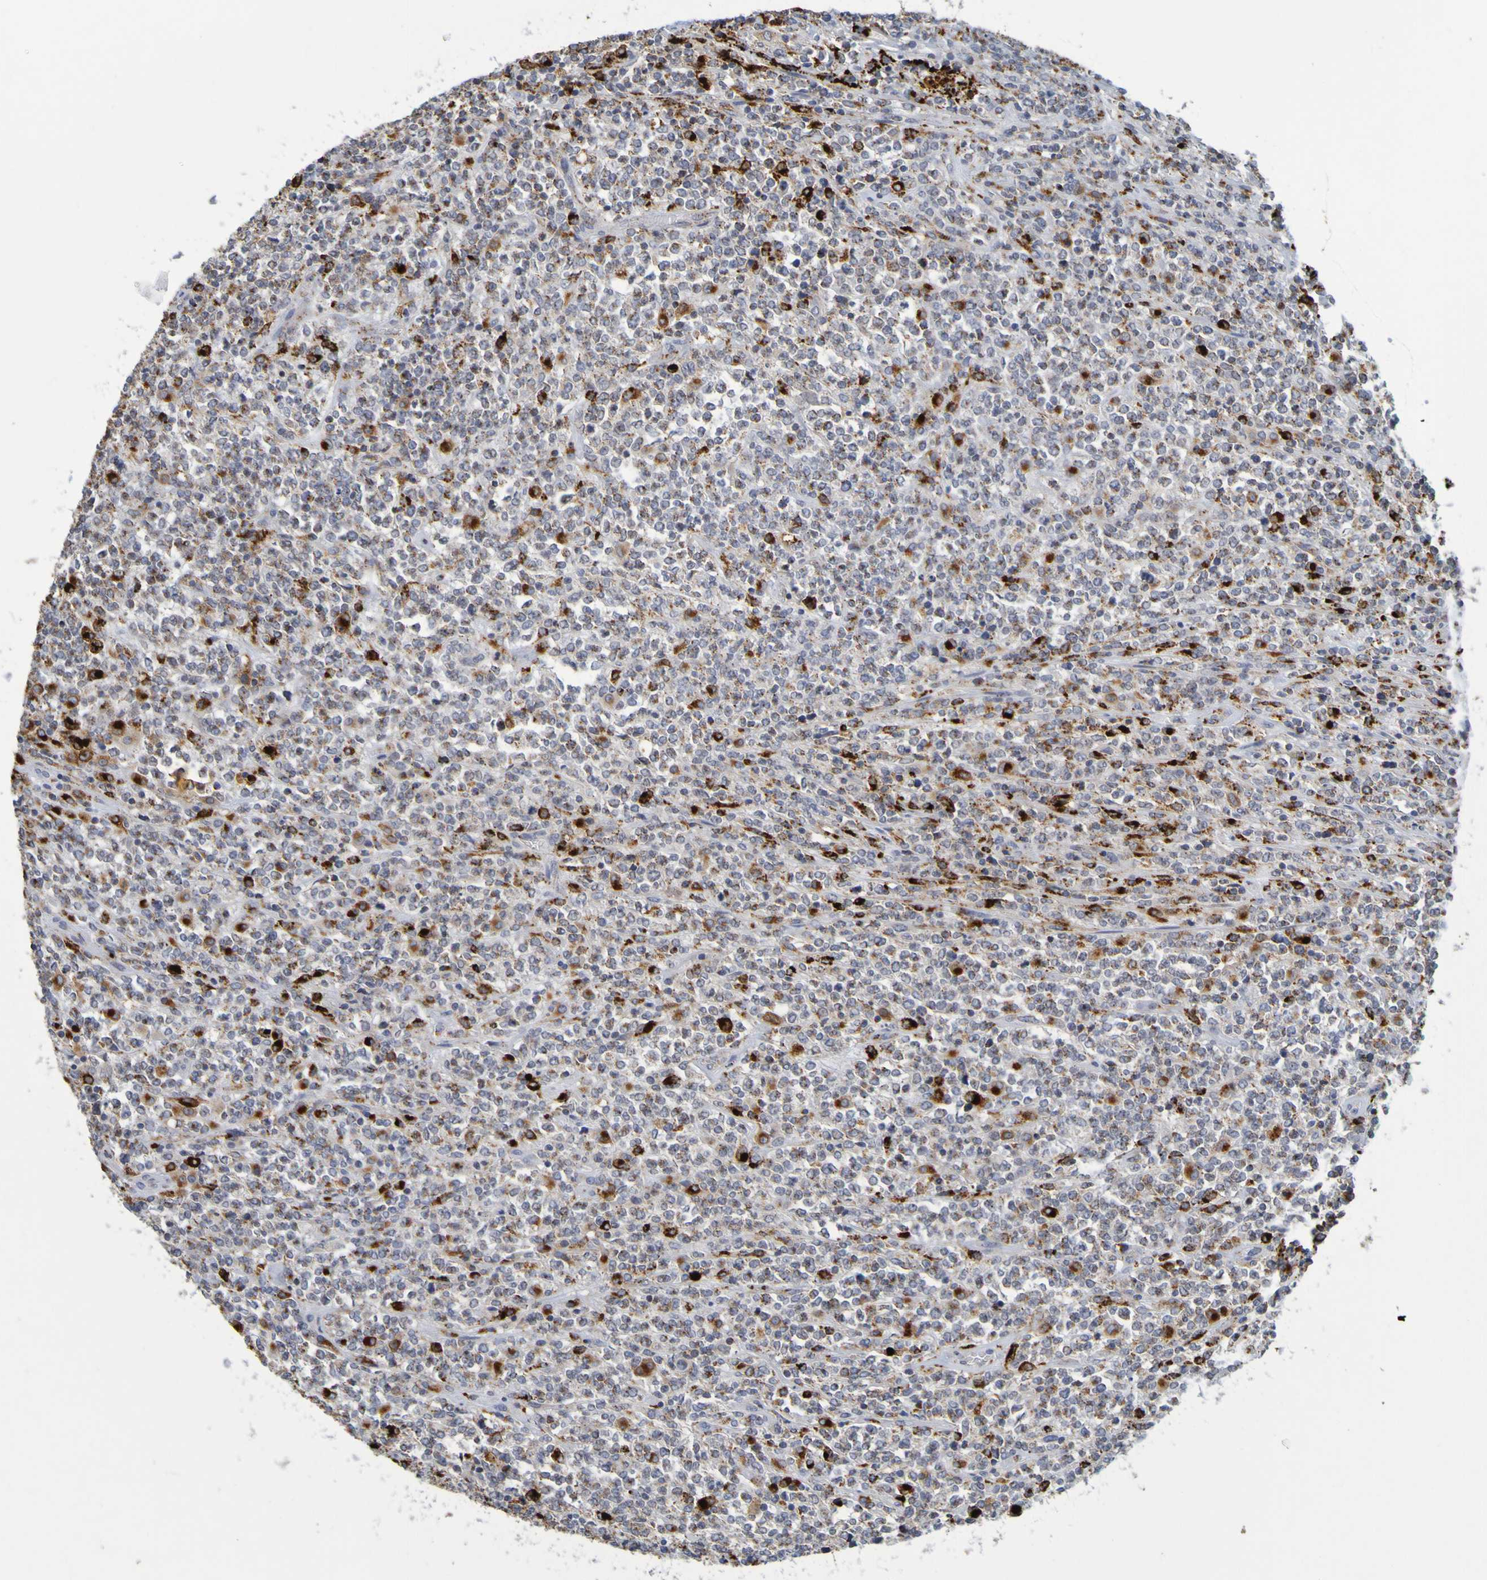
{"staining": {"intensity": "moderate", "quantity": "25%-75%", "location": "cytoplasmic/membranous"}, "tissue": "lymphoma", "cell_type": "Tumor cells", "image_type": "cancer", "snomed": [{"axis": "morphology", "description": "Malignant lymphoma, non-Hodgkin's type, High grade"}, {"axis": "topography", "description": "Soft tissue"}], "caption": "A medium amount of moderate cytoplasmic/membranous staining is seen in approximately 25%-75% of tumor cells in lymphoma tissue. (brown staining indicates protein expression, while blue staining denotes nuclei).", "gene": "TPH1", "patient": {"sex": "male", "age": 18}}